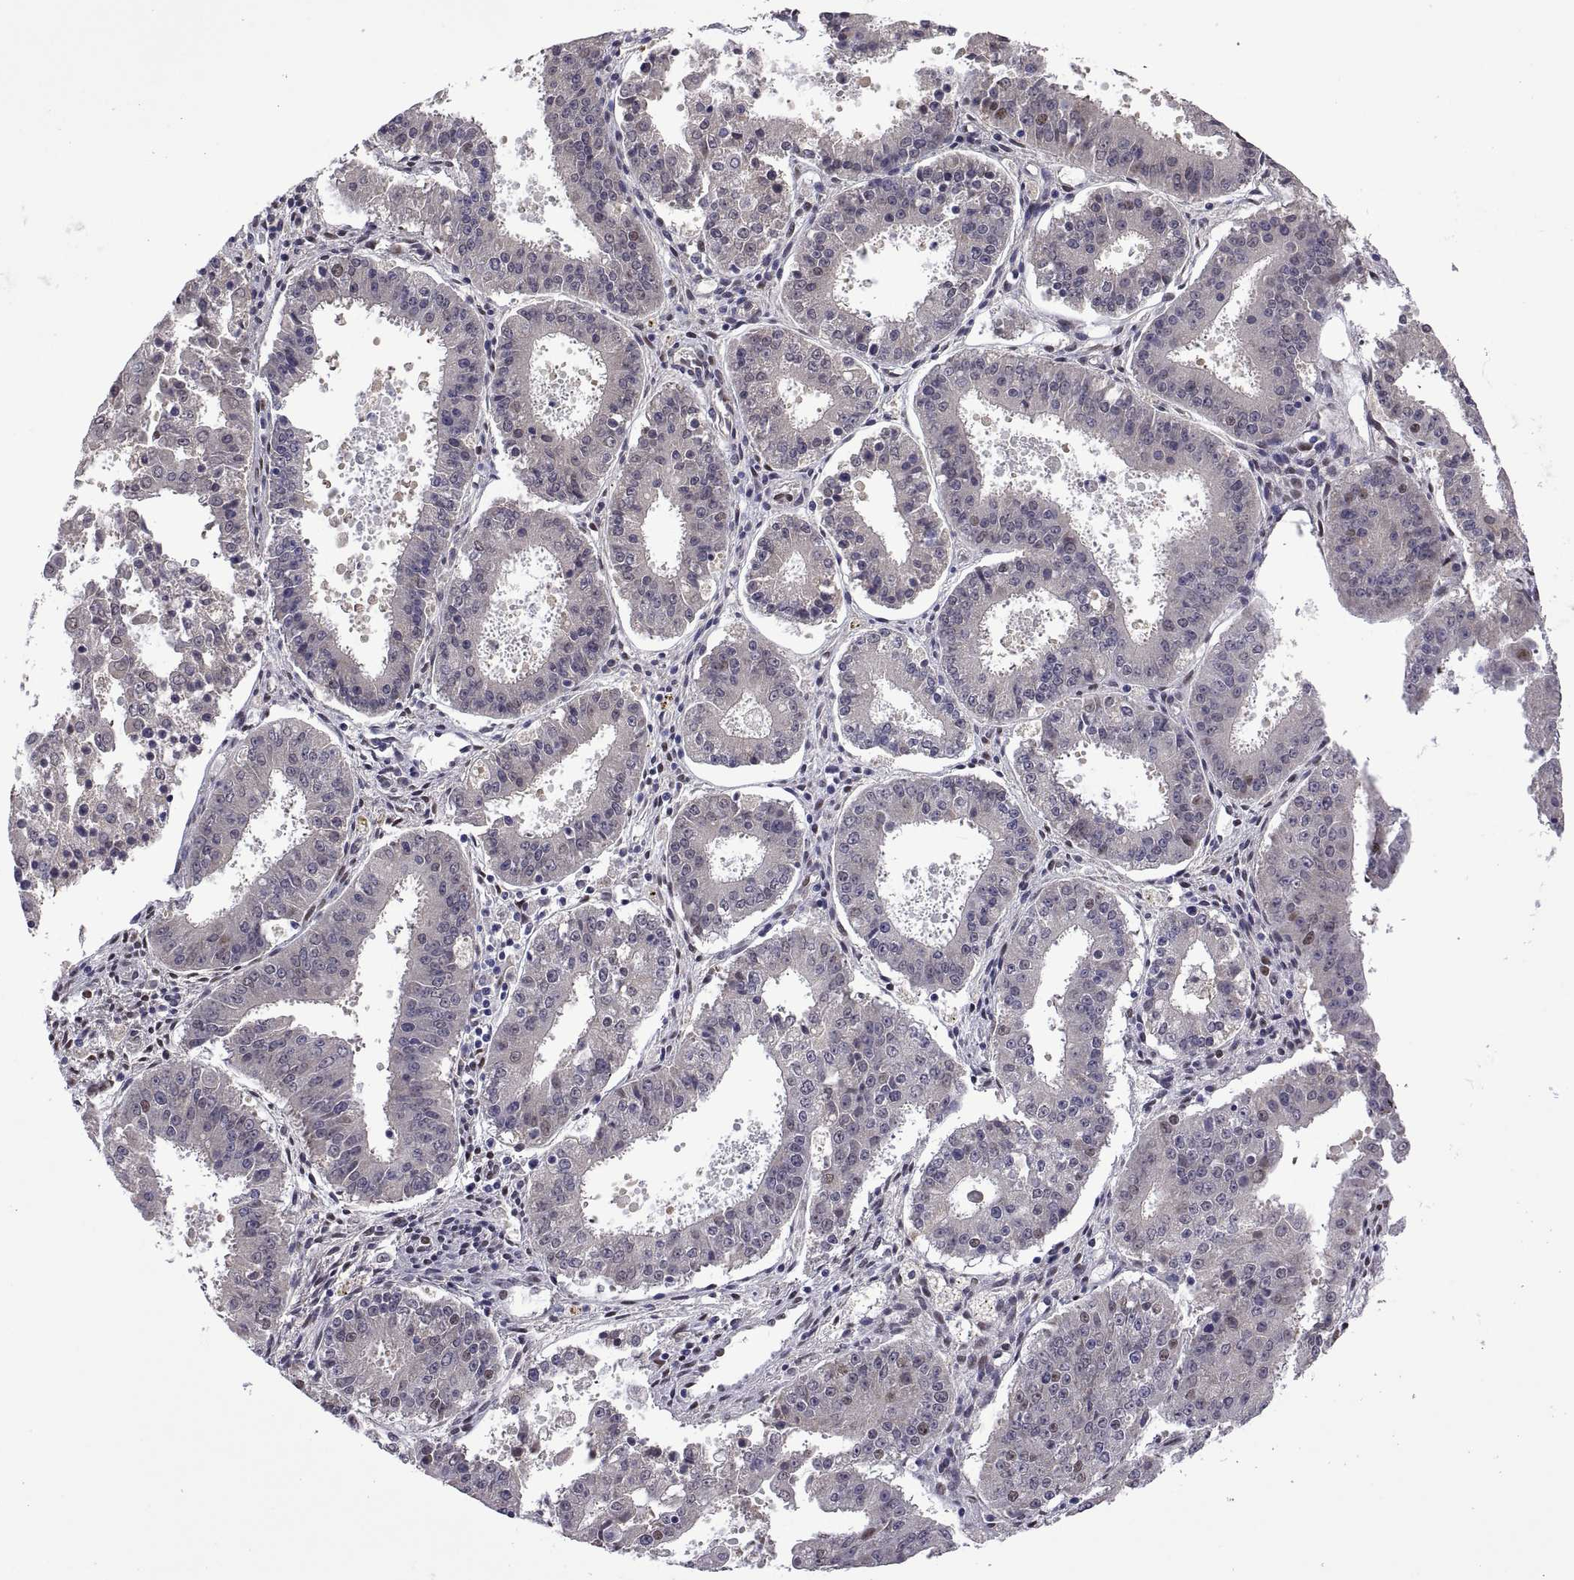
{"staining": {"intensity": "negative", "quantity": "none", "location": "none"}, "tissue": "ovarian cancer", "cell_type": "Tumor cells", "image_type": "cancer", "snomed": [{"axis": "morphology", "description": "Carcinoma, endometroid"}, {"axis": "topography", "description": "Ovary"}], "caption": "Immunohistochemistry (IHC) photomicrograph of human ovarian cancer stained for a protein (brown), which shows no positivity in tumor cells.", "gene": "NR4A1", "patient": {"sex": "female", "age": 42}}